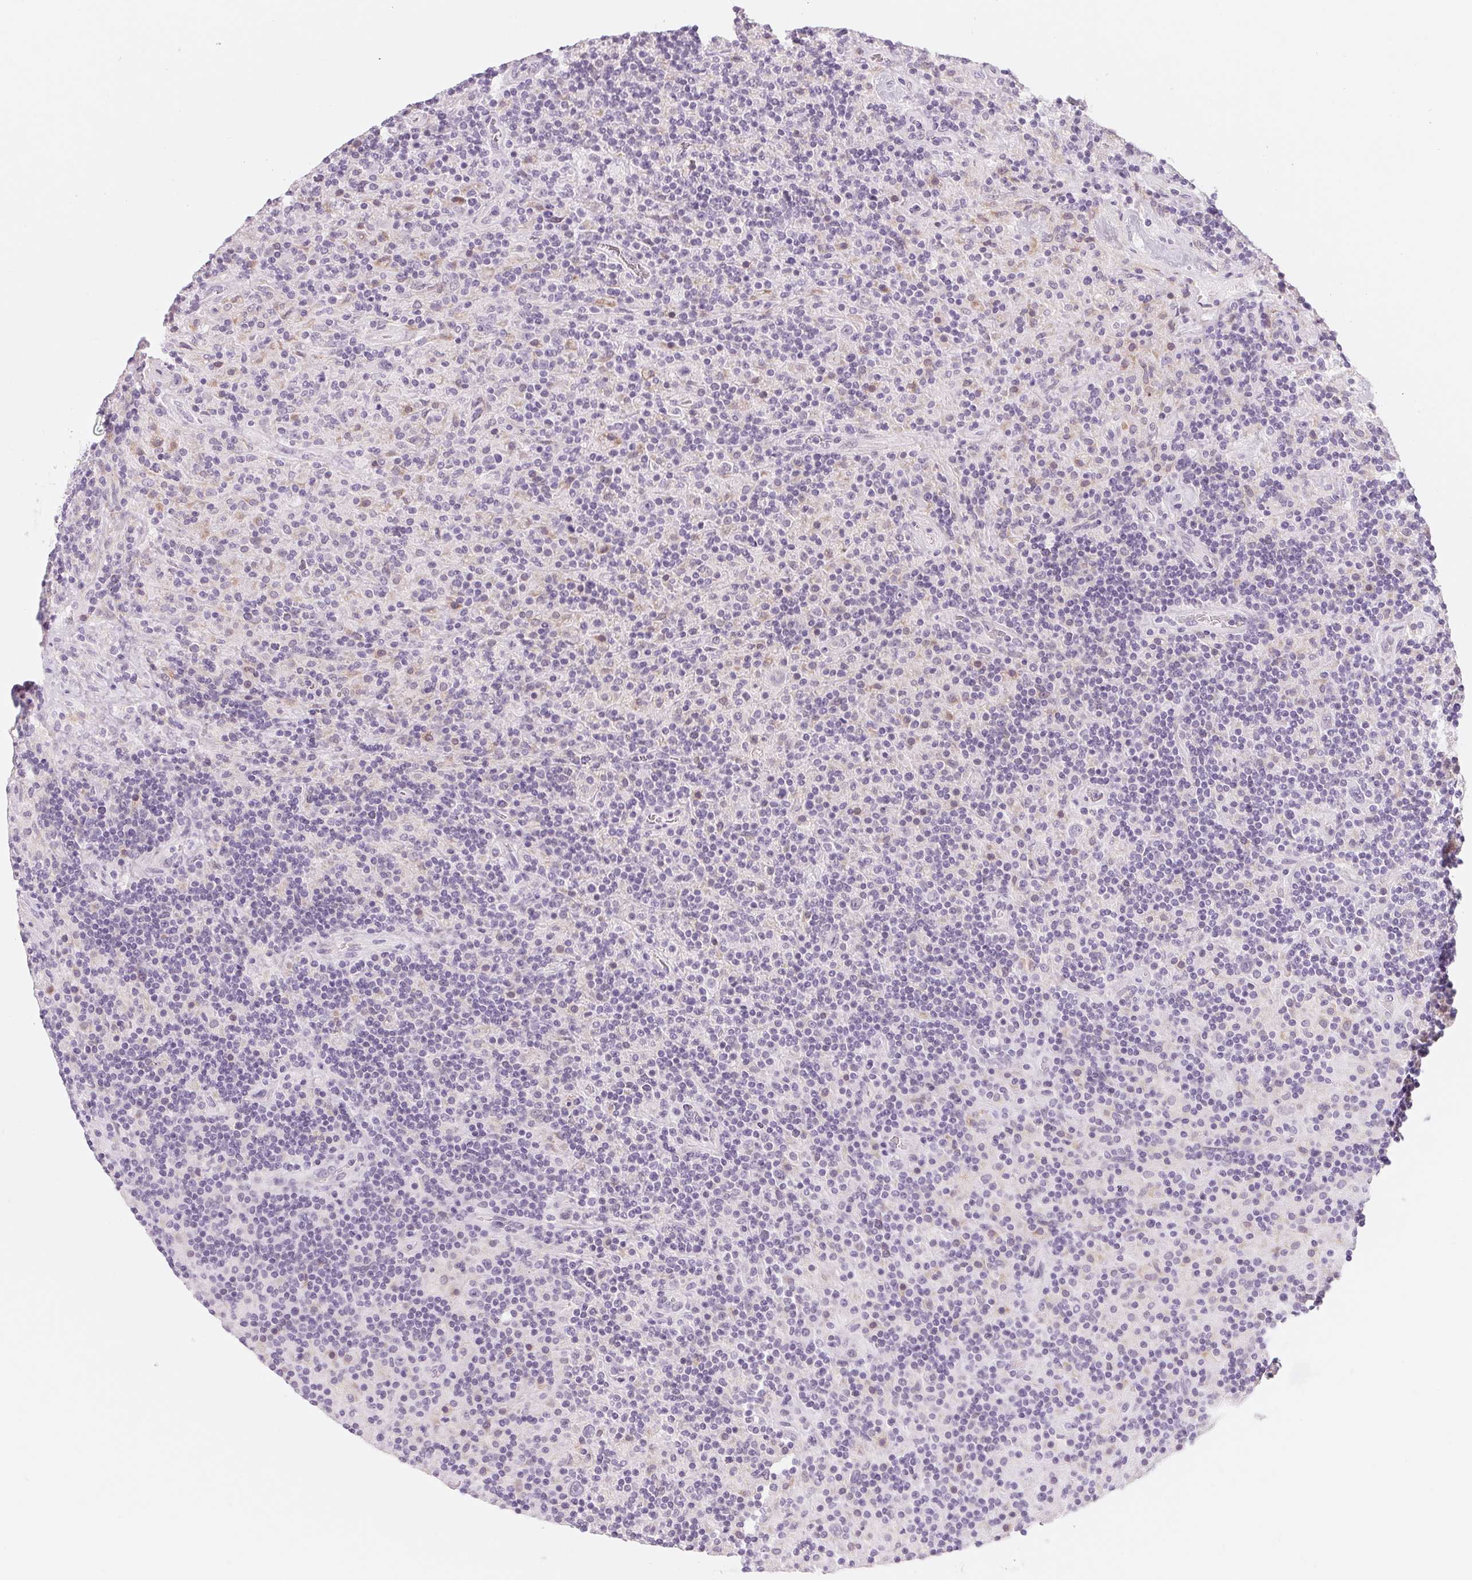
{"staining": {"intensity": "negative", "quantity": "none", "location": "none"}, "tissue": "lymphoma", "cell_type": "Tumor cells", "image_type": "cancer", "snomed": [{"axis": "morphology", "description": "Hodgkin's disease, NOS"}, {"axis": "topography", "description": "Lymph node"}], "caption": "A histopathology image of lymphoma stained for a protein demonstrates no brown staining in tumor cells.", "gene": "SH3GL2", "patient": {"sex": "male", "age": 70}}